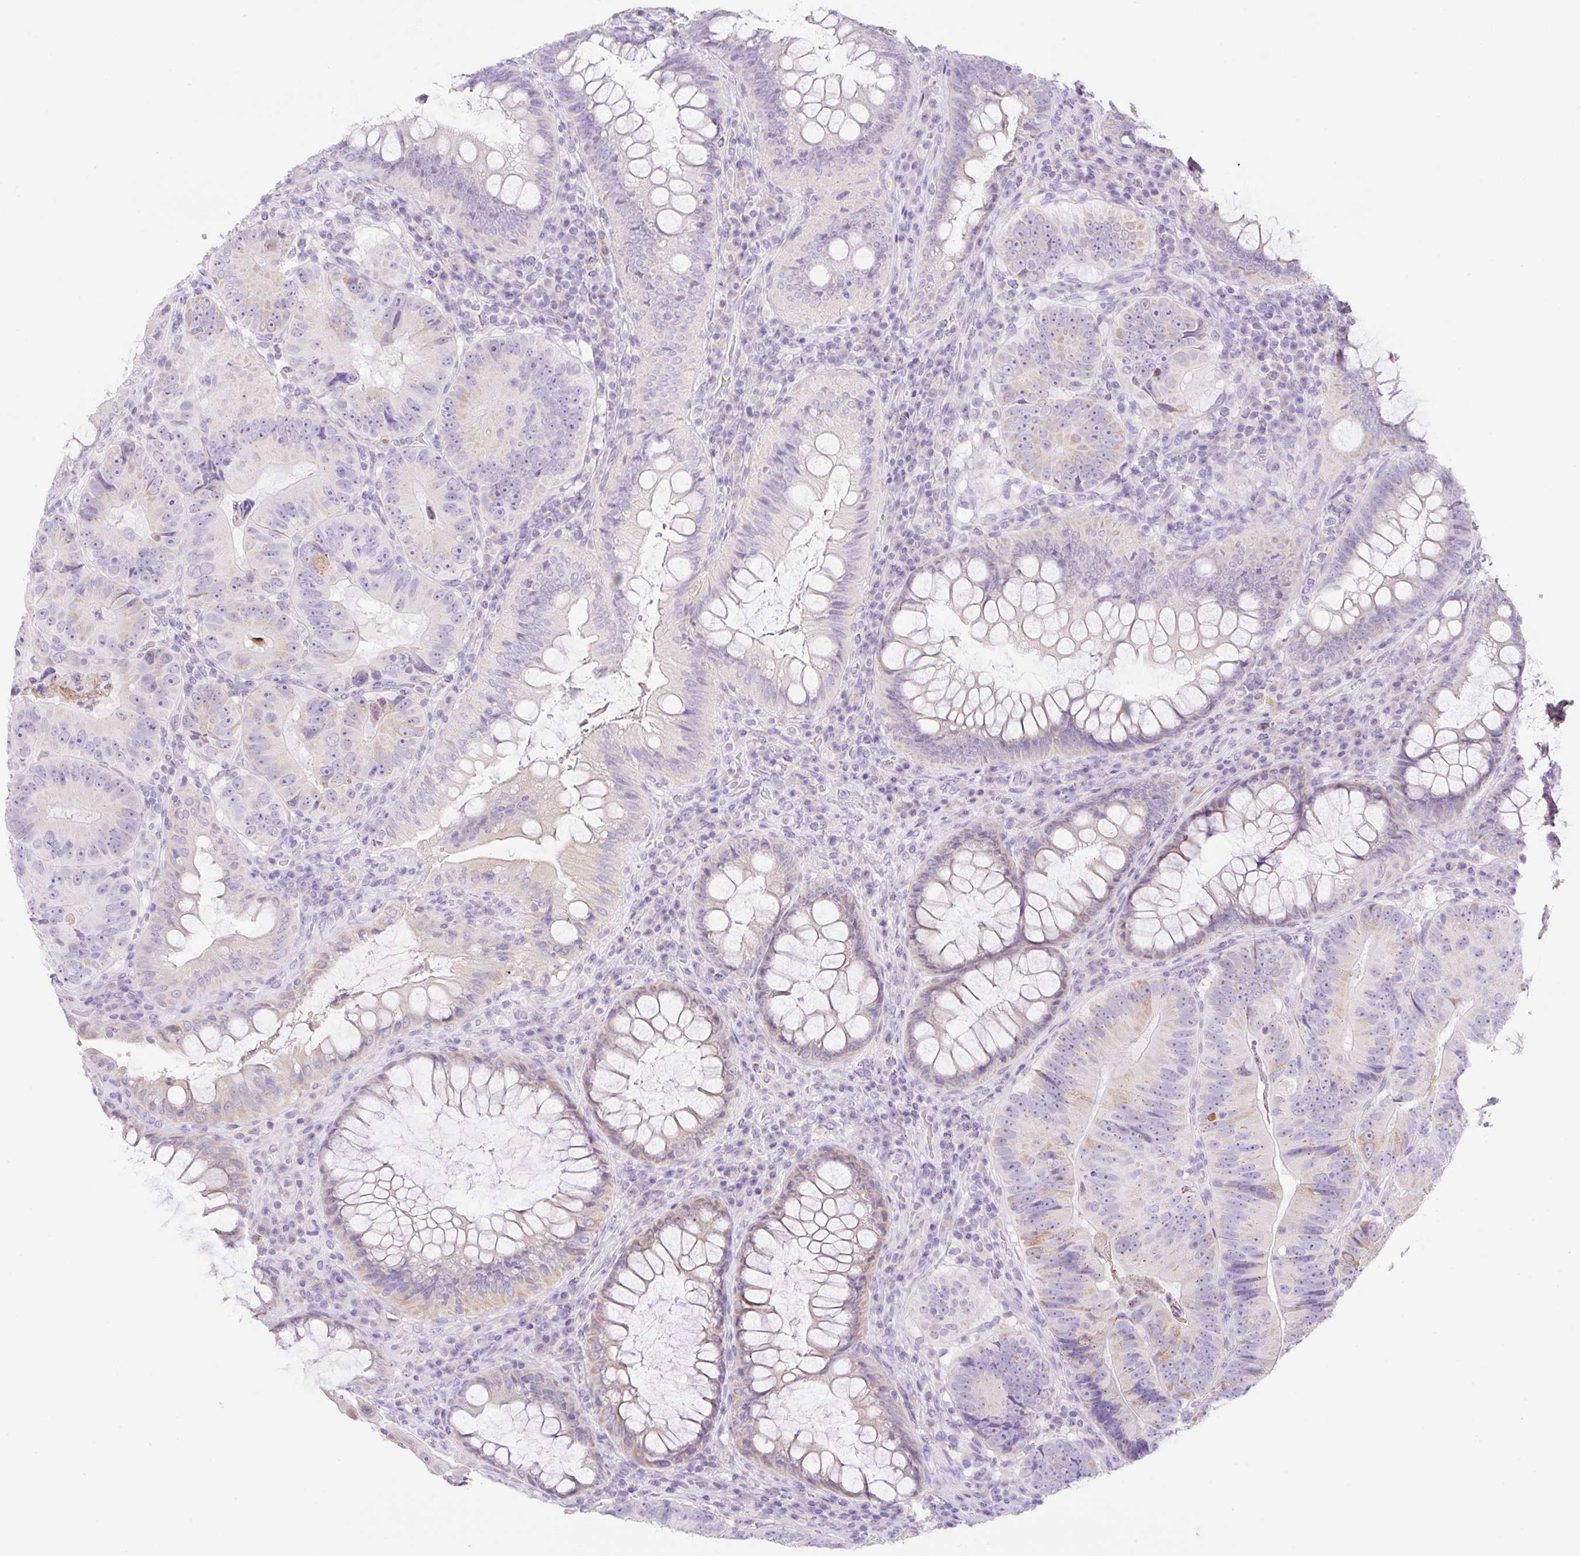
{"staining": {"intensity": "moderate", "quantity": "<25%", "location": "cytoplasmic/membranous"}, "tissue": "colorectal cancer", "cell_type": "Tumor cells", "image_type": "cancer", "snomed": [{"axis": "morphology", "description": "Adenocarcinoma, NOS"}, {"axis": "topography", "description": "Colon"}], "caption": "The histopathology image exhibits a brown stain indicating the presence of a protein in the cytoplasmic/membranous of tumor cells in colorectal cancer.", "gene": "NDST3", "patient": {"sex": "female", "age": 86}}